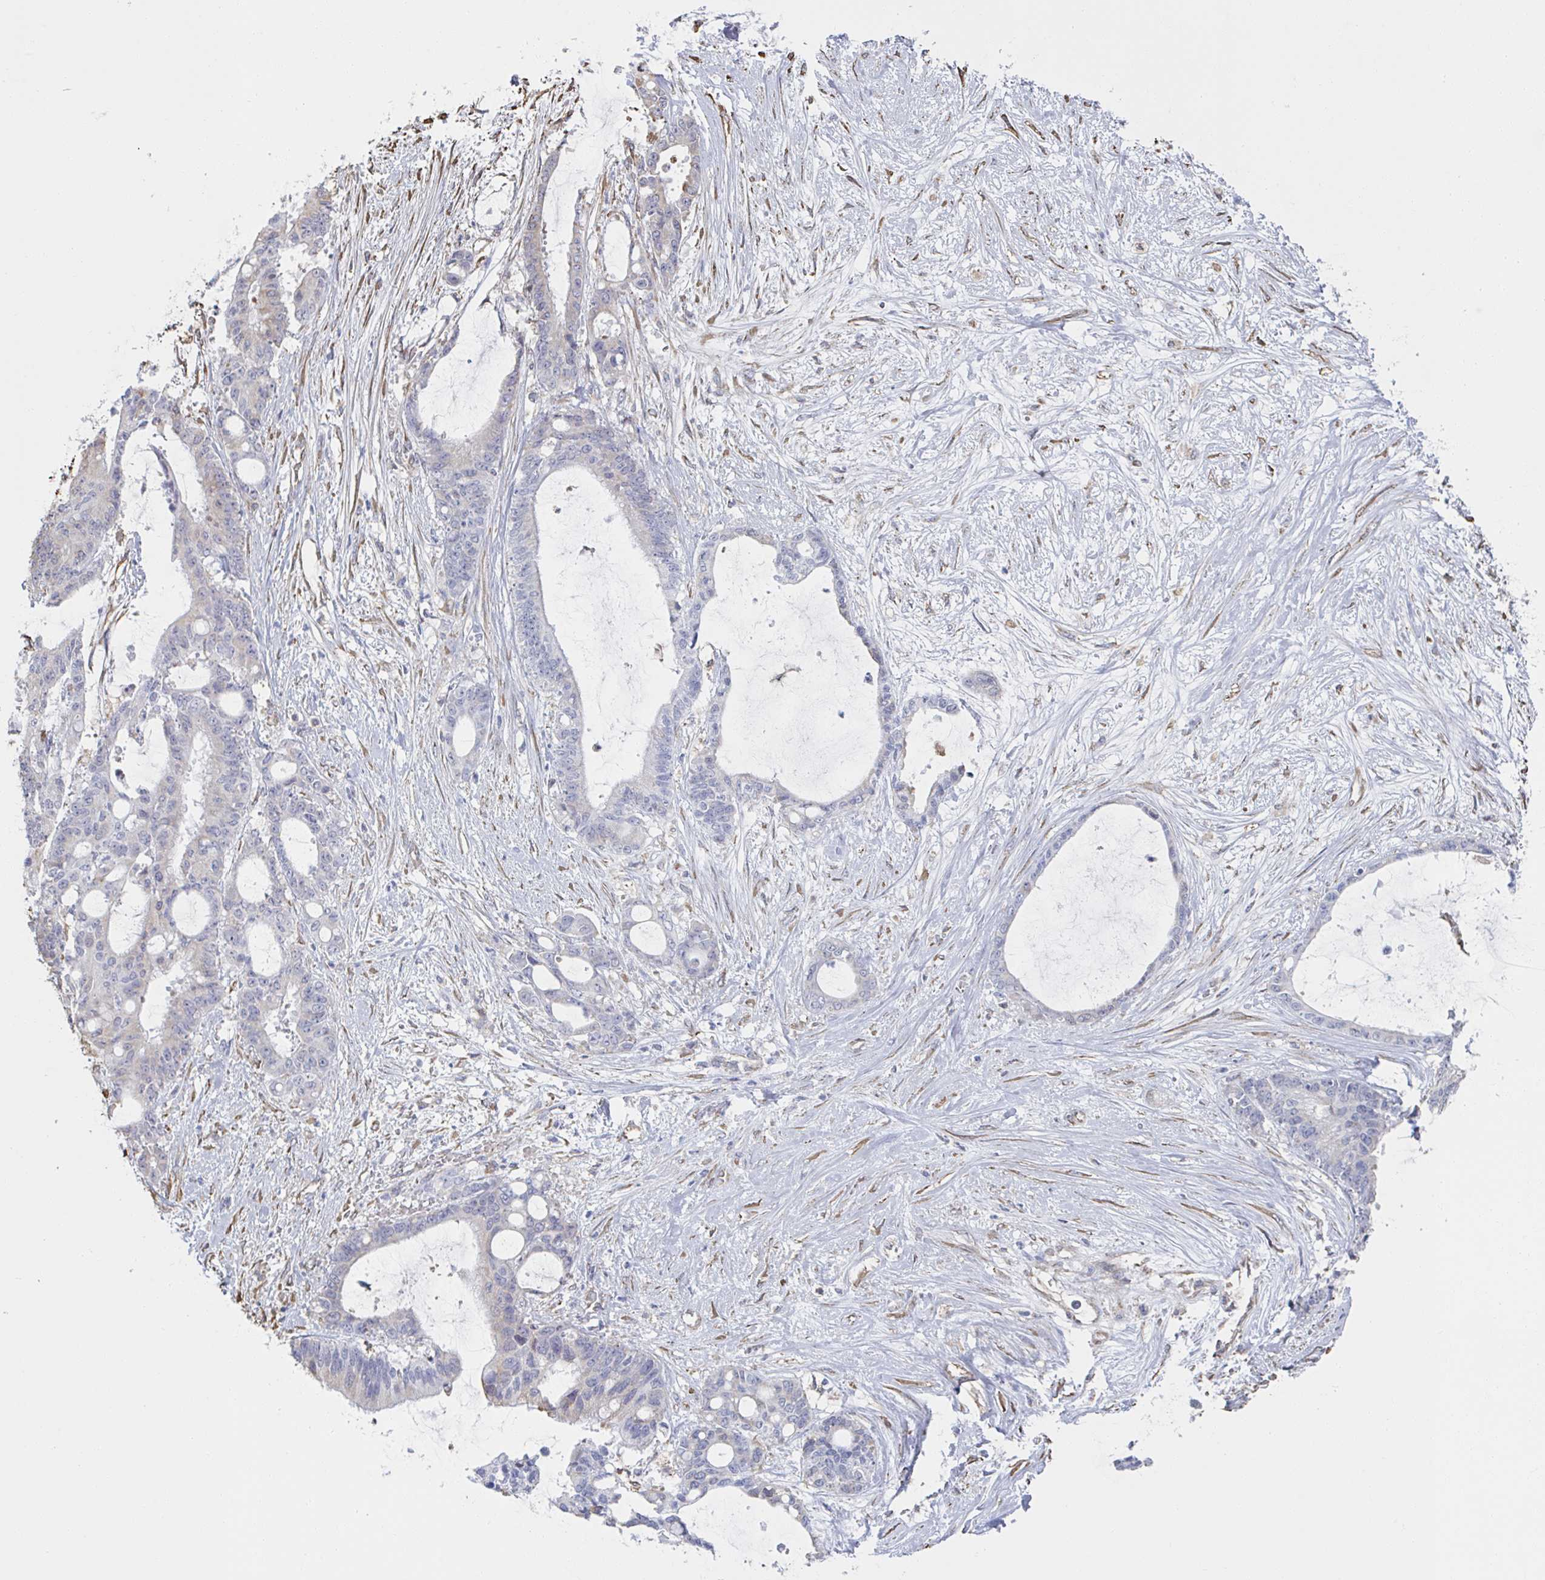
{"staining": {"intensity": "negative", "quantity": "none", "location": "none"}, "tissue": "liver cancer", "cell_type": "Tumor cells", "image_type": "cancer", "snomed": [{"axis": "morphology", "description": "Normal tissue, NOS"}, {"axis": "morphology", "description": "Cholangiocarcinoma"}, {"axis": "topography", "description": "Liver"}, {"axis": "topography", "description": "Peripheral nerve tissue"}], "caption": "DAB immunohistochemical staining of human cholangiocarcinoma (liver) demonstrates no significant staining in tumor cells.", "gene": "RAB5IF", "patient": {"sex": "female", "age": 73}}